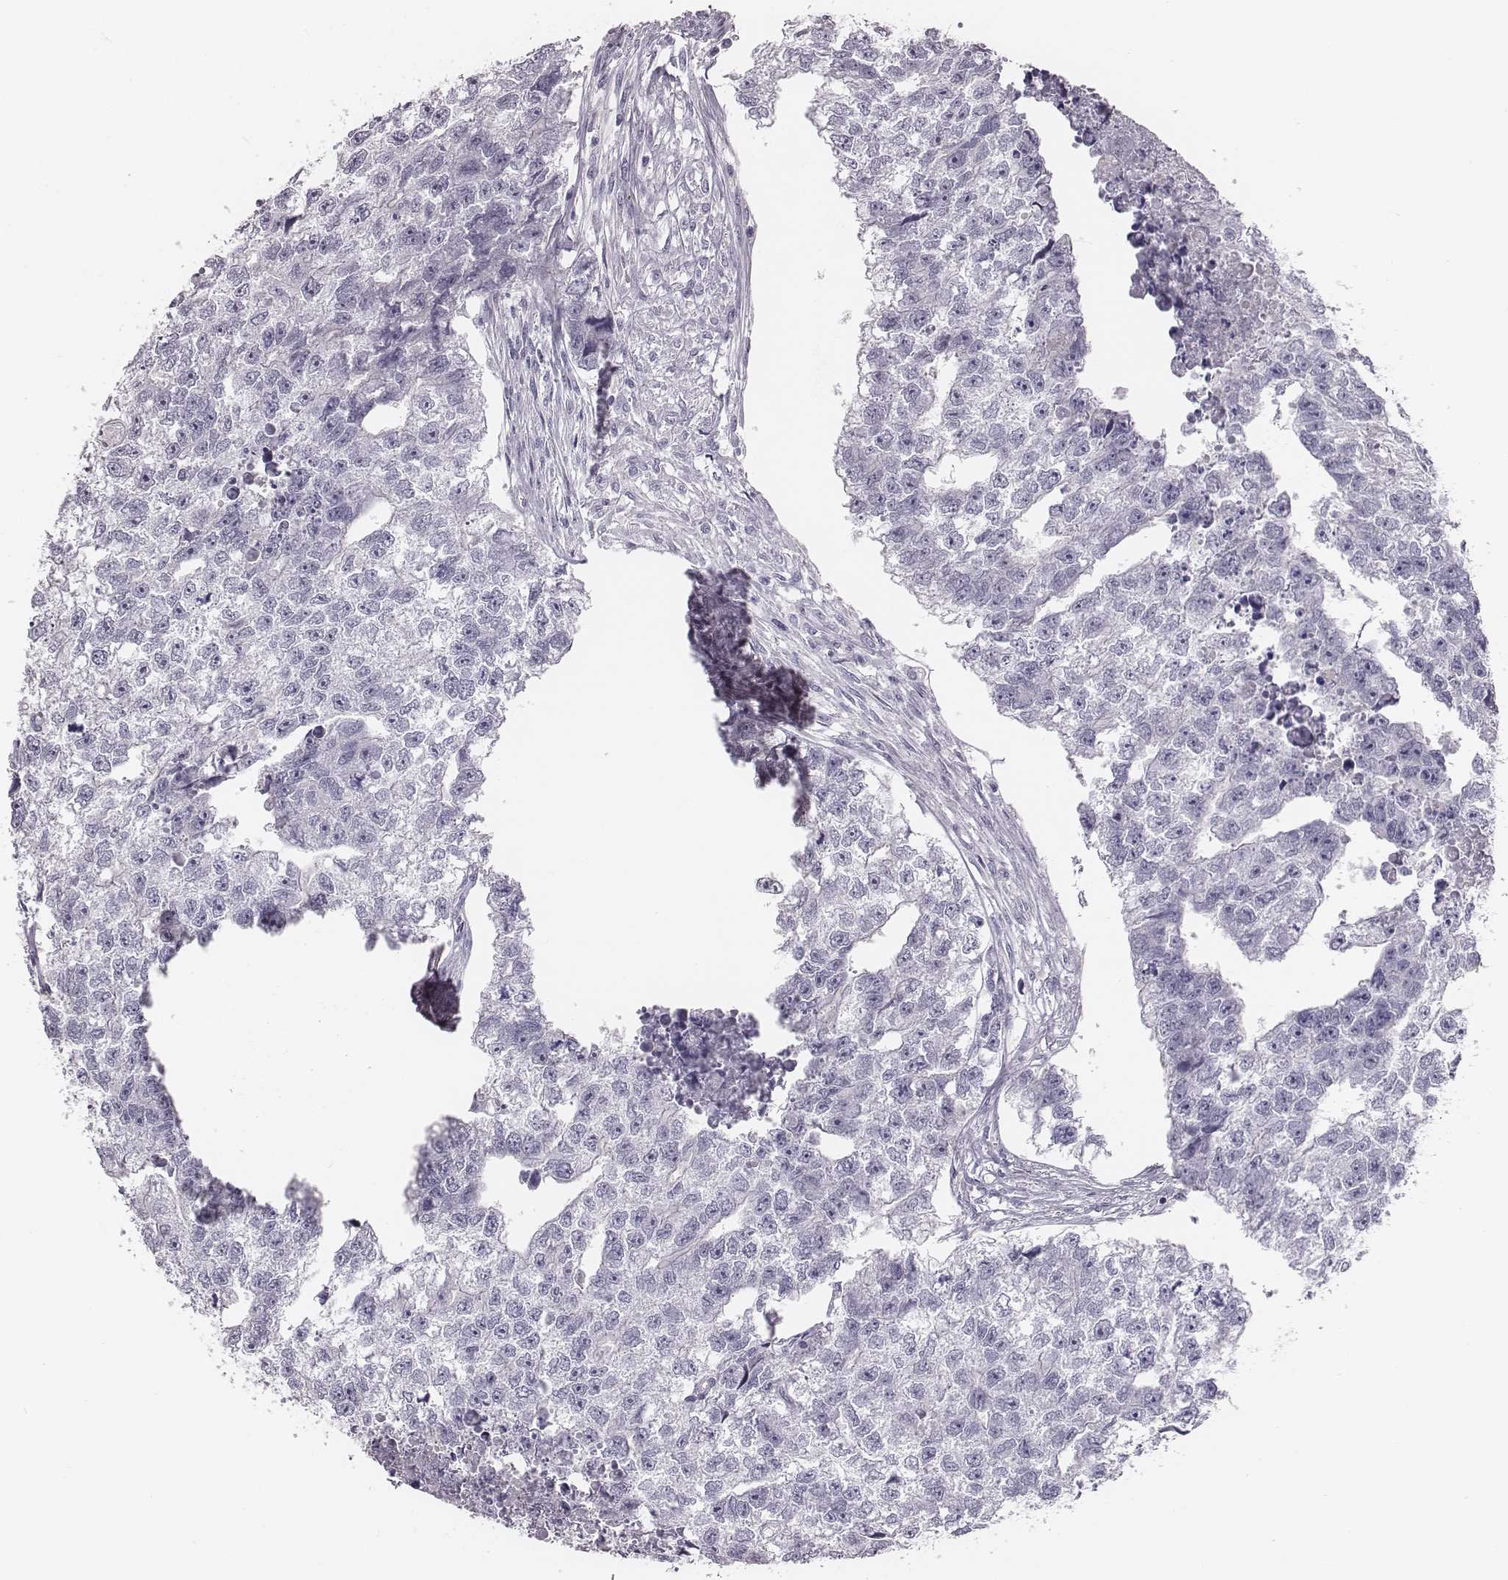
{"staining": {"intensity": "negative", "quantity": "none", "location": "none"}, "tissue": "testis cancer", "cell_type": "Tumor cells", "image_type": "cancer", "snomed": [{"axis": "morphology", "description": "Carcinoma, Embryonal, NOS"}, {"axis": "morphology", "description": "Teratoma, malignant, NOS"}, {"axis": "topography", "description": "Testis"}], "caption": "Tumor cells are negative for brown protein staining in teratoma (malignant) (testis).", "gene": "CACNG4", "patient": {"sex": "male", "age": 44}}